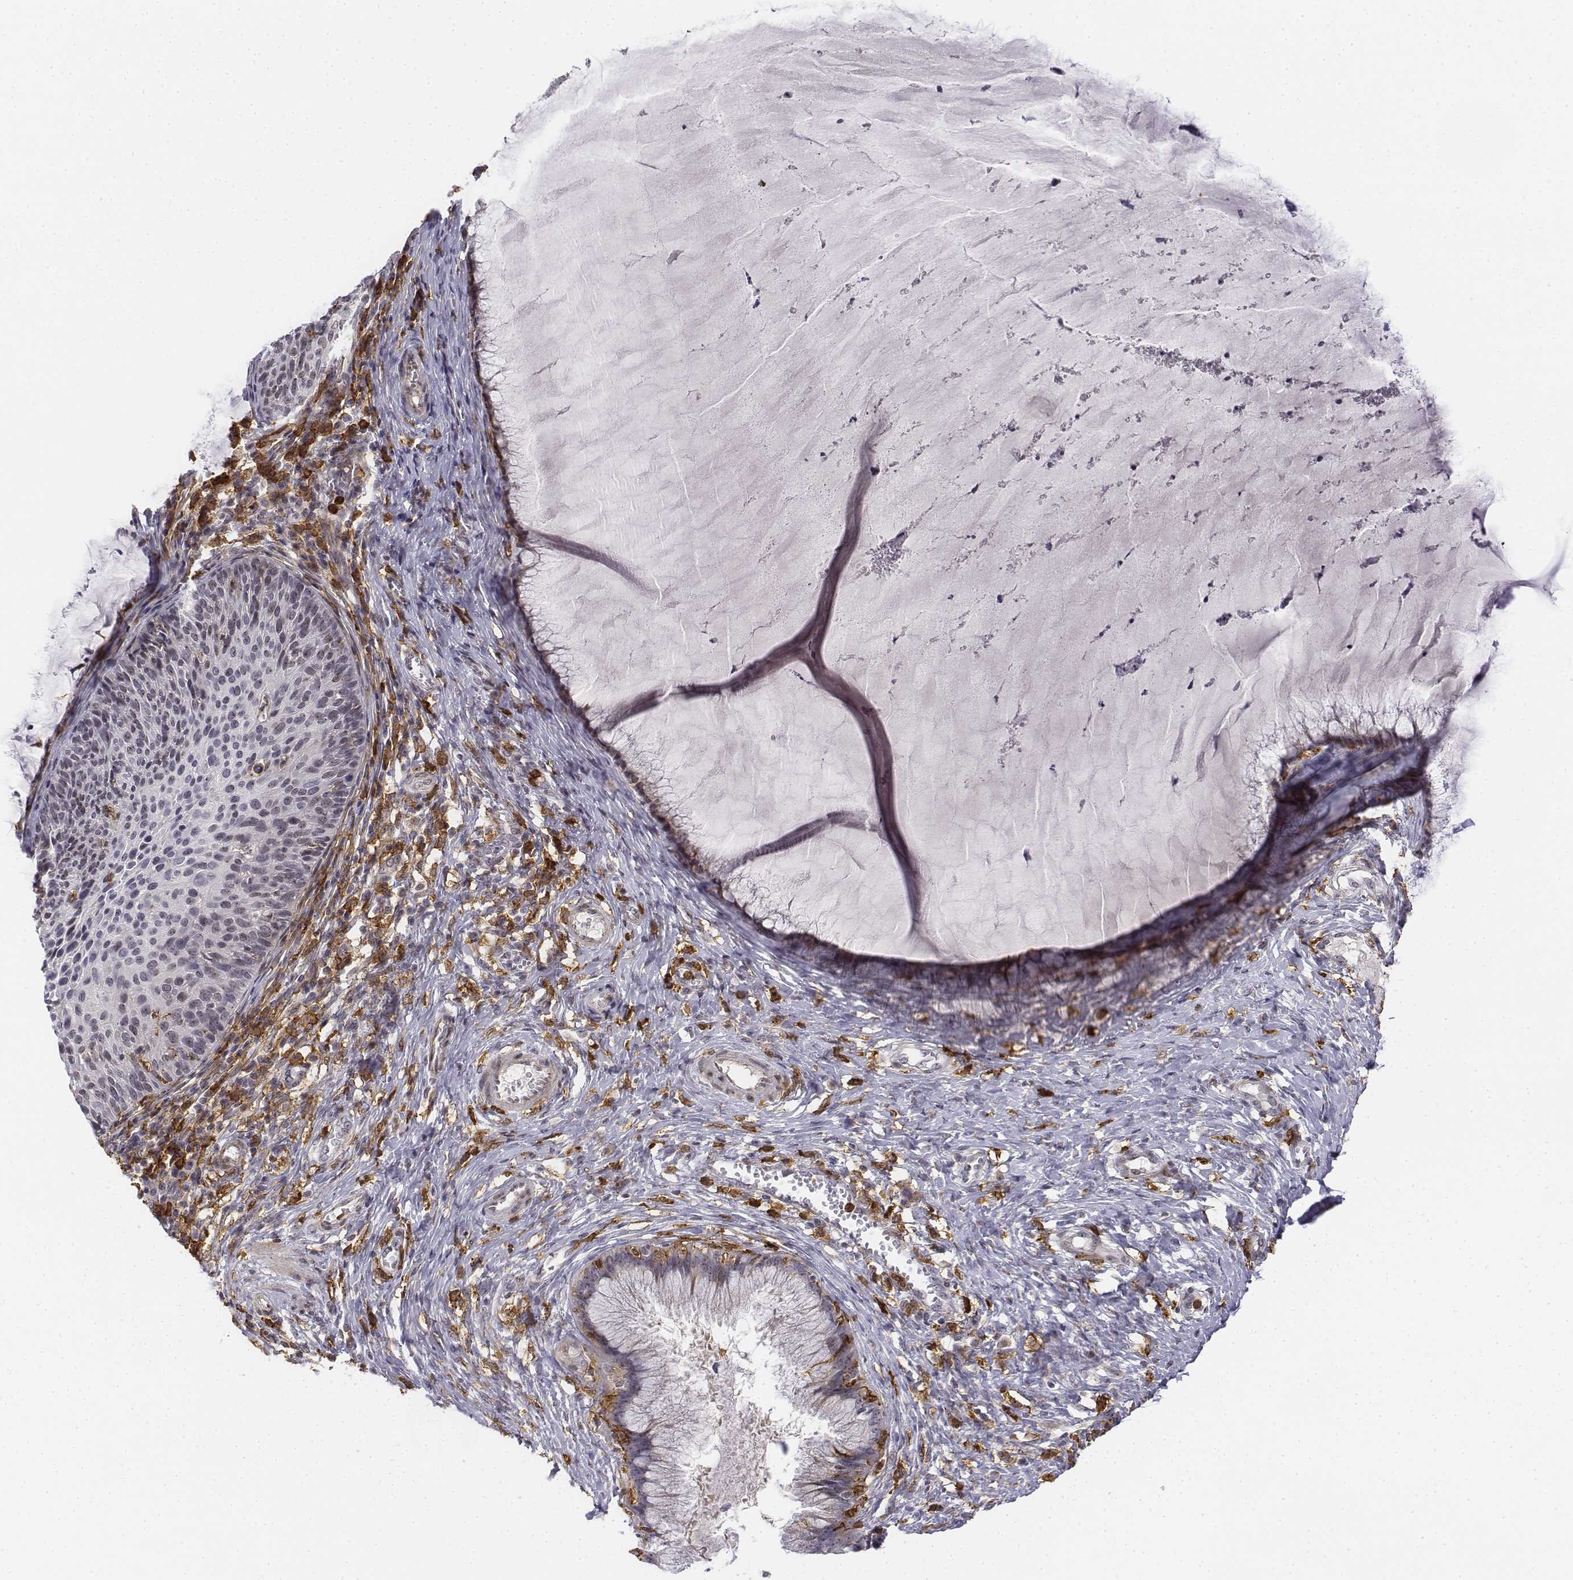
{"staining": {"intensity": "negative", "quantity": "none", "location": "none"}, "tissue": "cervical cancer", "cell_type": "Tumor cells", "image_type": "cancer", "snomed": [{"axis": "morphology", "description": "Squamous cell carcinoma, NOS"}, {"axis": "topography", "description": "Cervix"}], "caption": "Immunohistochemistry image of neoplastic tissue: cervical cancer stained with DAB (3,3'-diaminobenzidine) reveals no significant protein positivity in tumor cells.", "gene": "CD14", "patient": {"sex": "female", "age": 36}}